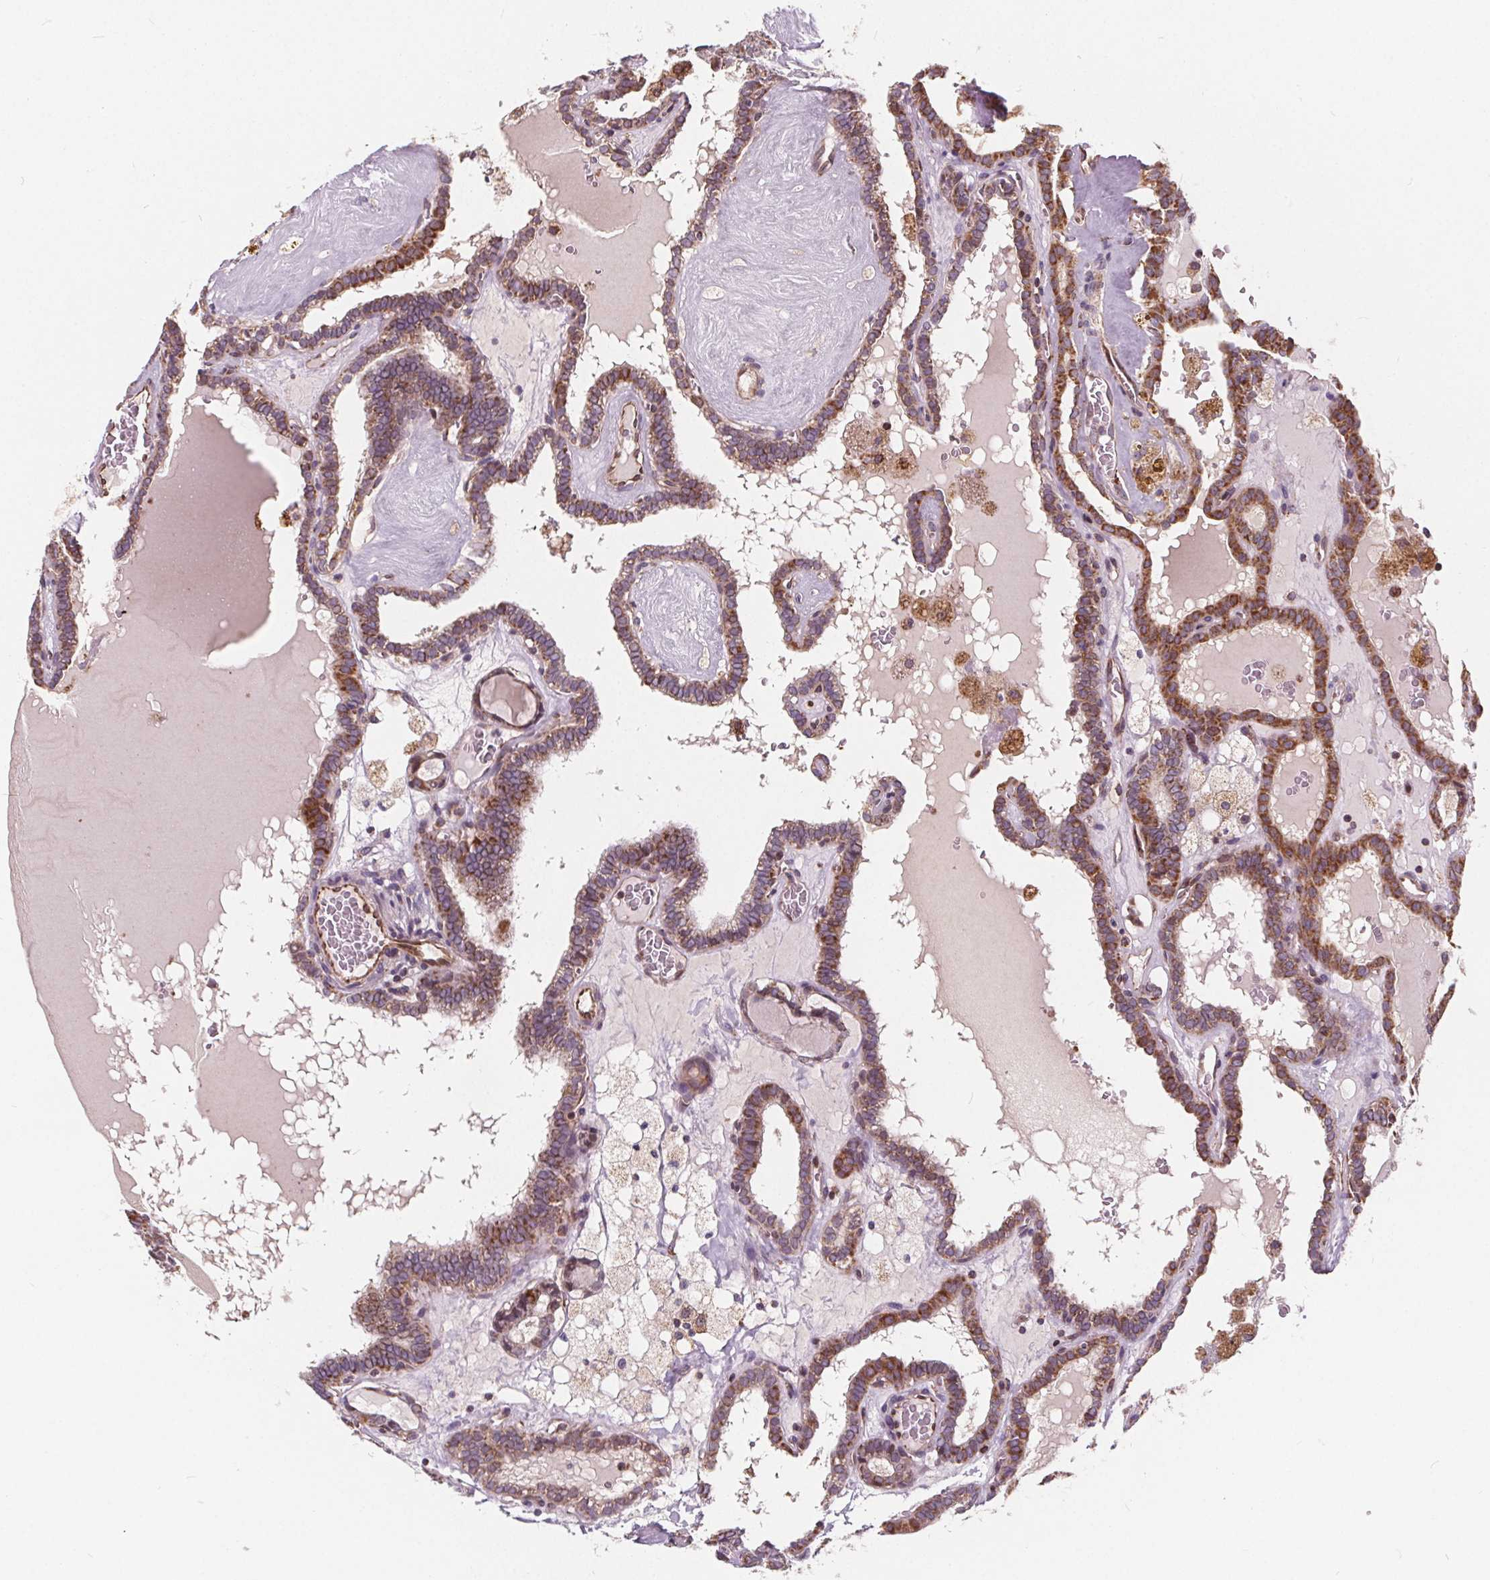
{"staining": {"intensity": "weak", "quantity": ">75%", "location": "cytoplasmic/membranous"}, "tissue": "thyroid cancer", "cell_type": "Tumor cells", "image_type": "cancer", "snomed": [{"axis": "morphology", "description": "Papillary adenocarcinoma, NOS"}, {"axis": "topography", "description": "Thyroid gland"}], "caption": "Weak cytoplasmic/membranous protein staining is present in about >75% of tumor cells in thyroid cancer (papillary adenocarcinoma).", "gene": "PLSCR3", "patient": {"sex": "female", "age": 39}}